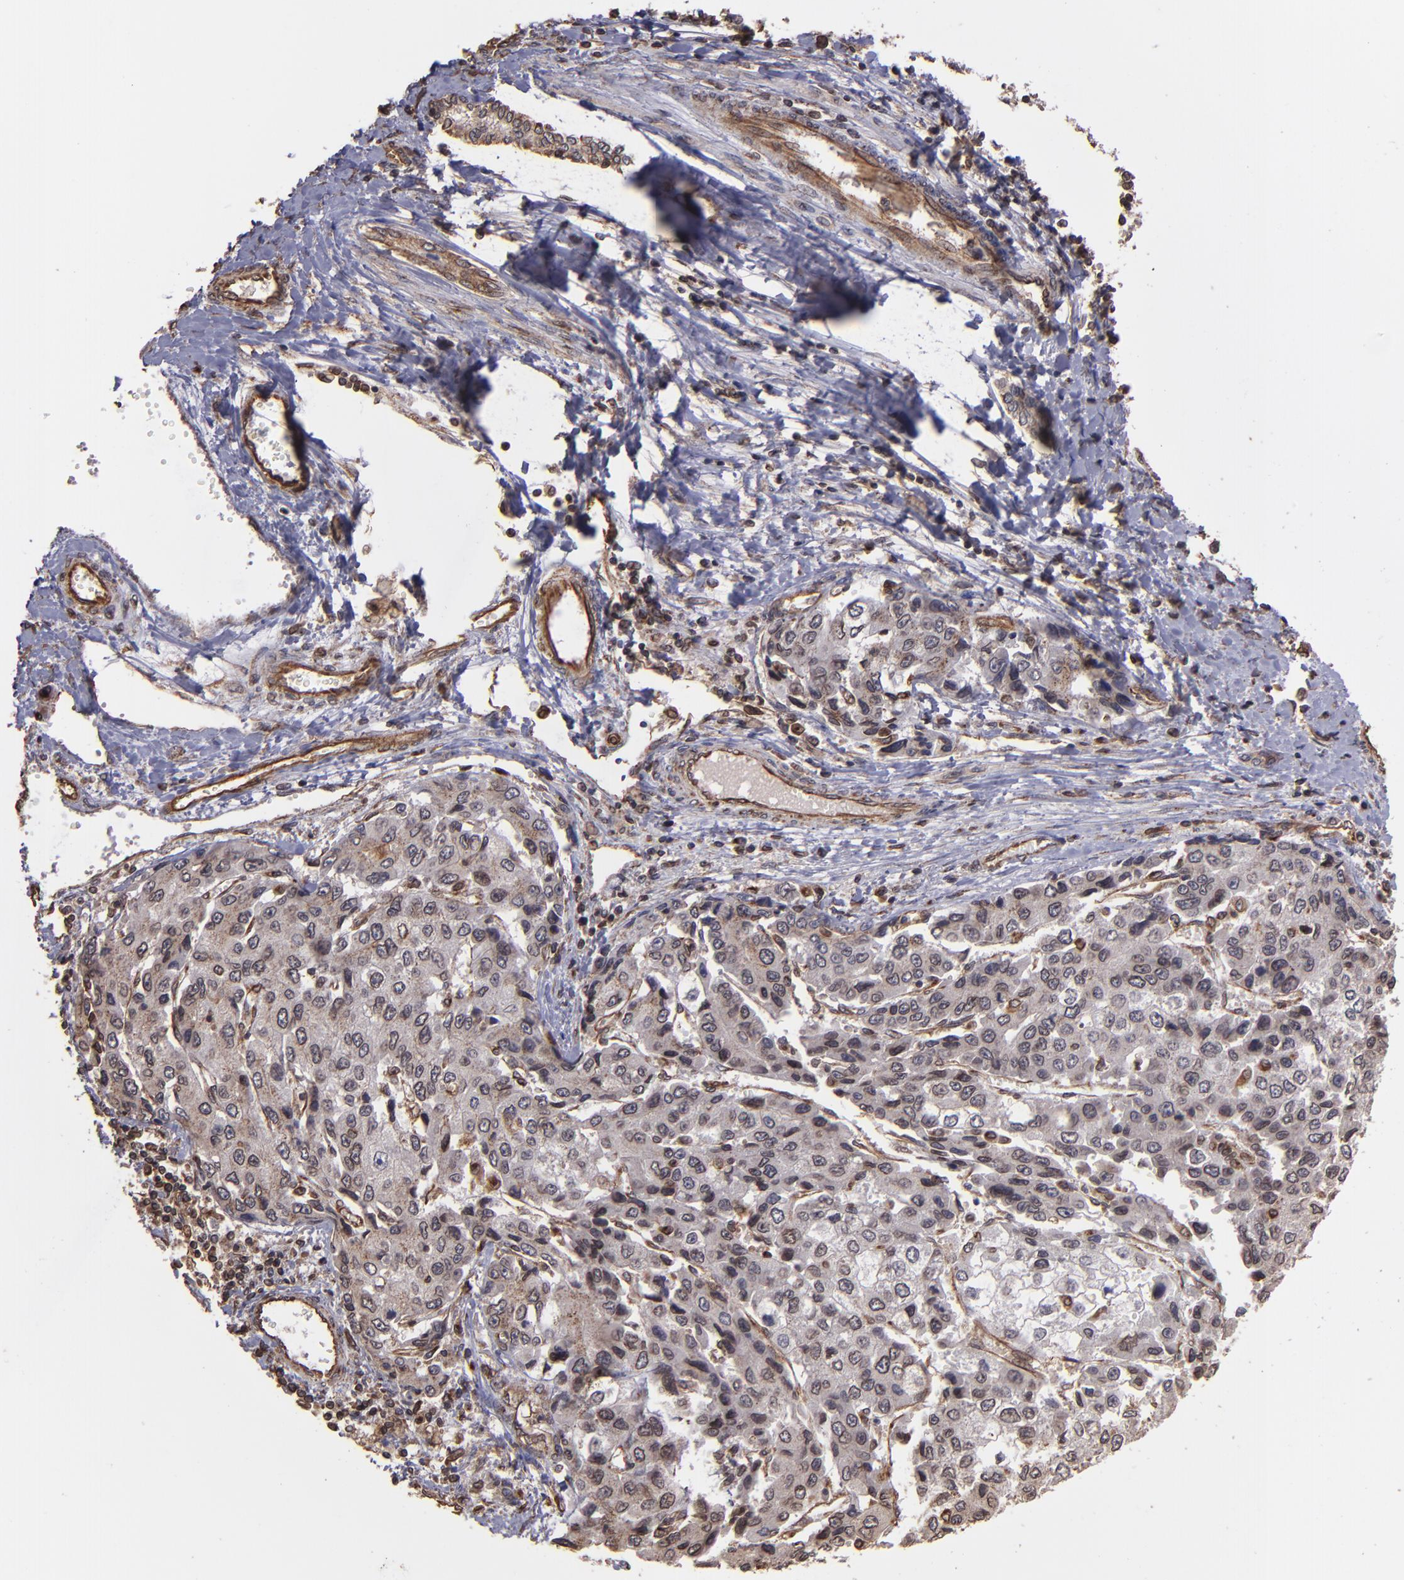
{"staining": {"intensity": "negative", "quantity": "none", "location": "none"}, "tissue": "liver cancer", "cell_type": "Tumor cells", "image_type": "cancer", "snomed": [{"axis": "morphology", "description": "Carcinoma, Hepatocellular, NOS"}, {"axis": "topography", "description": "Liver"}], "caption": "Immunohistochemical staining of liver cancer demonstrates no significant staining in tumor cells. Nuclei are stained in blue.", "gene": "TRIP11", "patient": {"sex": "female", "age": 66}}